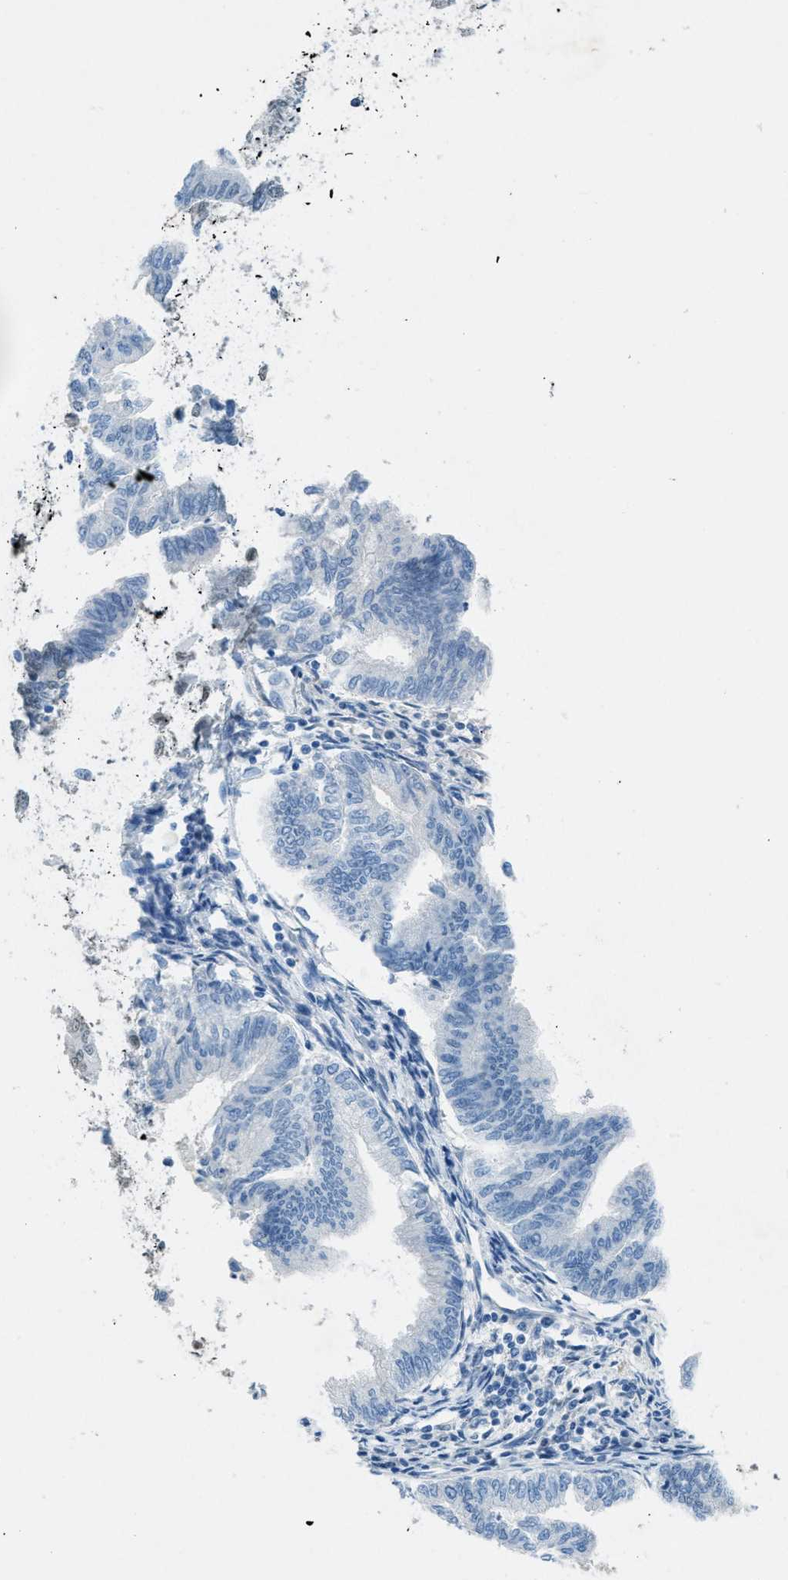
{"staining": {"intensity": "negative", "quantity": "none", "location": "none"}, "tissue": "endometrial cancer", "cell_type": "Tumor cells", "image_type": "cancer", "snomed": [{"axis": "morphology", "description": "Adenocarcinoma, NOS"}, {"axis": "topography", "description": "Endometrium"}], "caption": "Immunohistochemistry image of endometrial cancer (adenocarcinoma) stained for a protein (brown), which shows no expression in tumor cells.", "gene": "TTC13", "patient": {"sex": "female", "age": 79}}